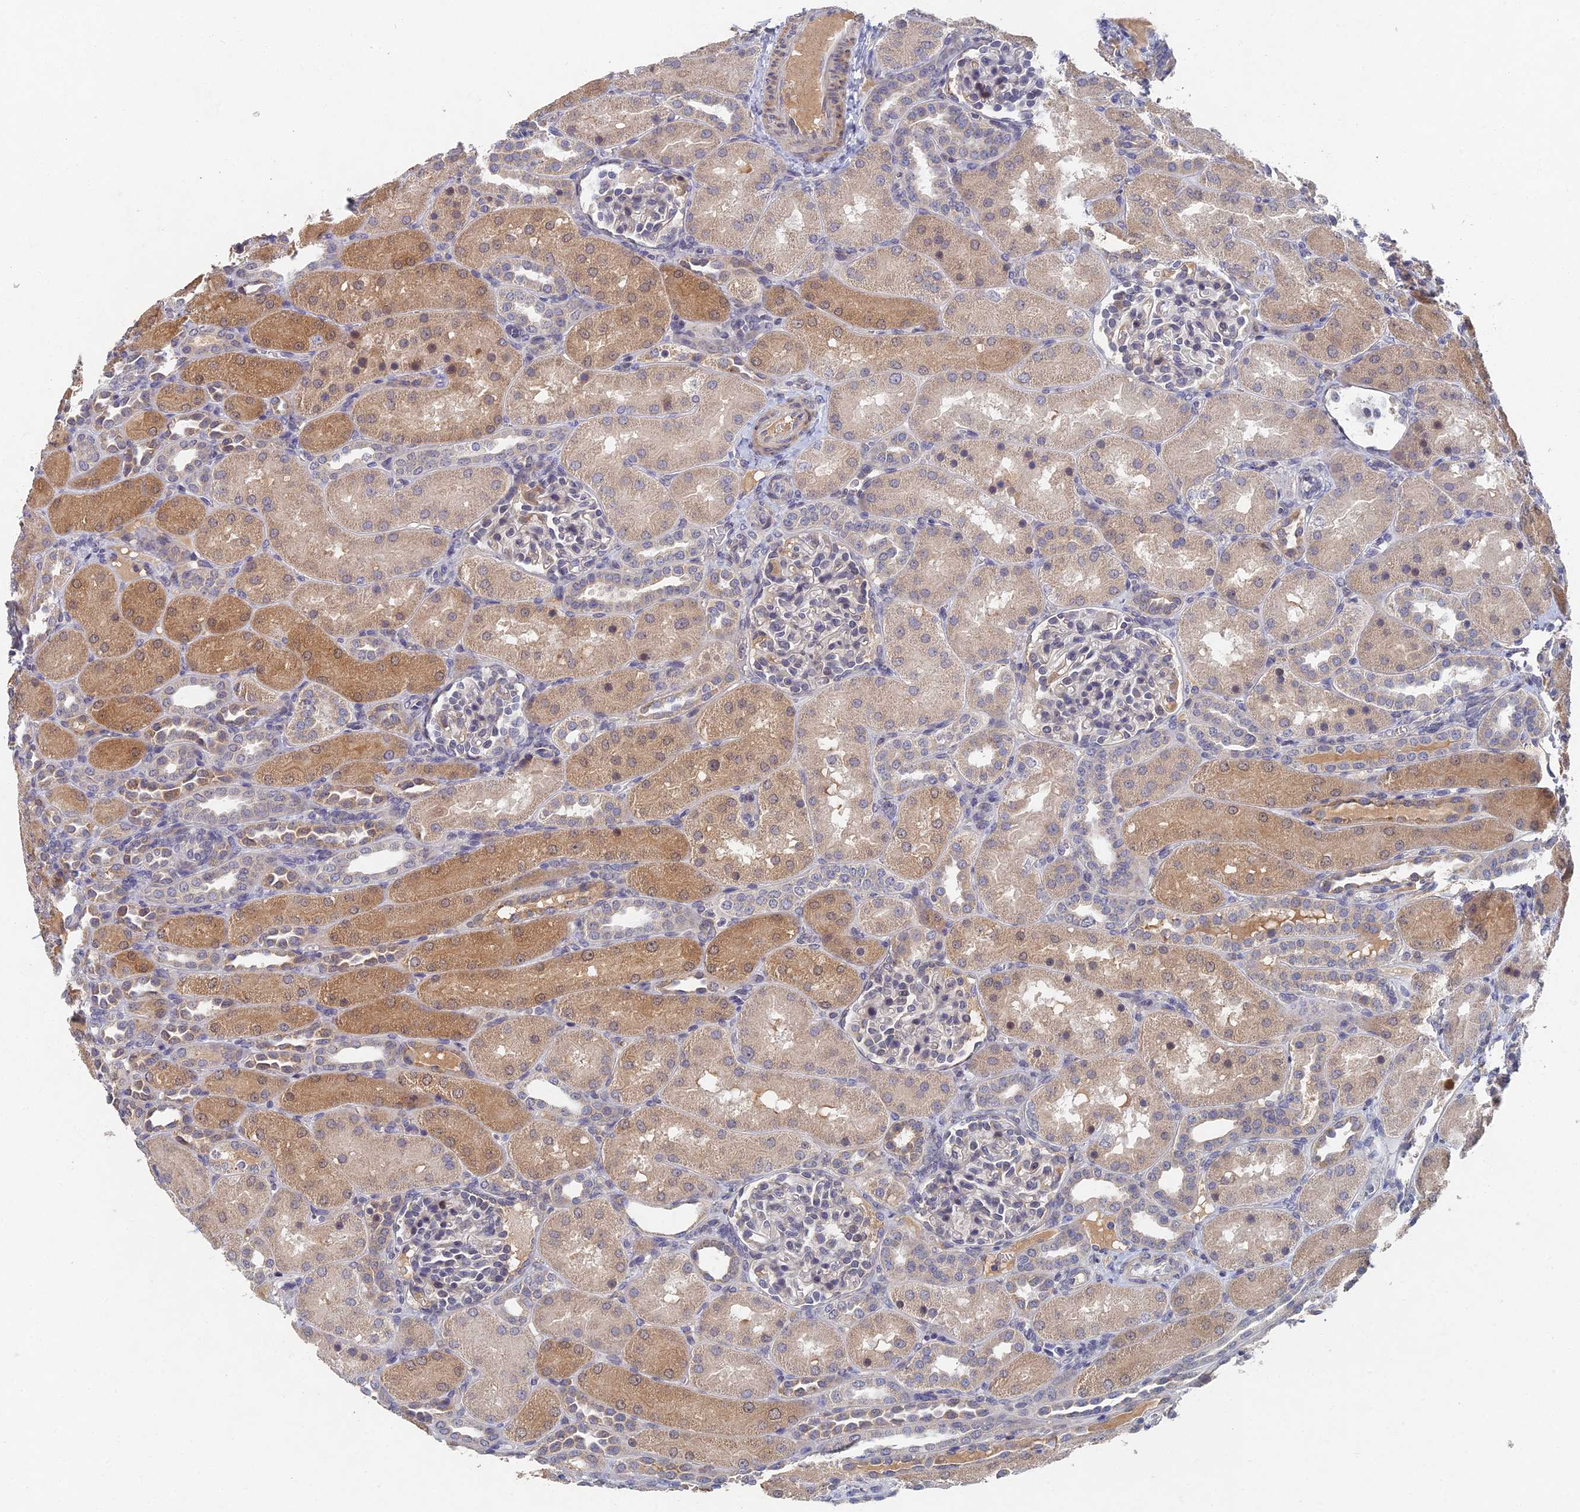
{"staining": {"intensity": "negative", "quantity": "none", "location": "none"}, "tissue": "kidney", "cell_type": "Cells in glomeruli", "image_type": "normal", "snomed": [{"axis": "morphology", "description": "Normal tissue, NOS"}, {"axis": "topography", "description": "Kidney"}], "caption": "The photomicrograph displays no staining of cells in glomeruli in benign kidney.", "gene": "GNA15", "patient": {"sex": "male", "age": 1}}